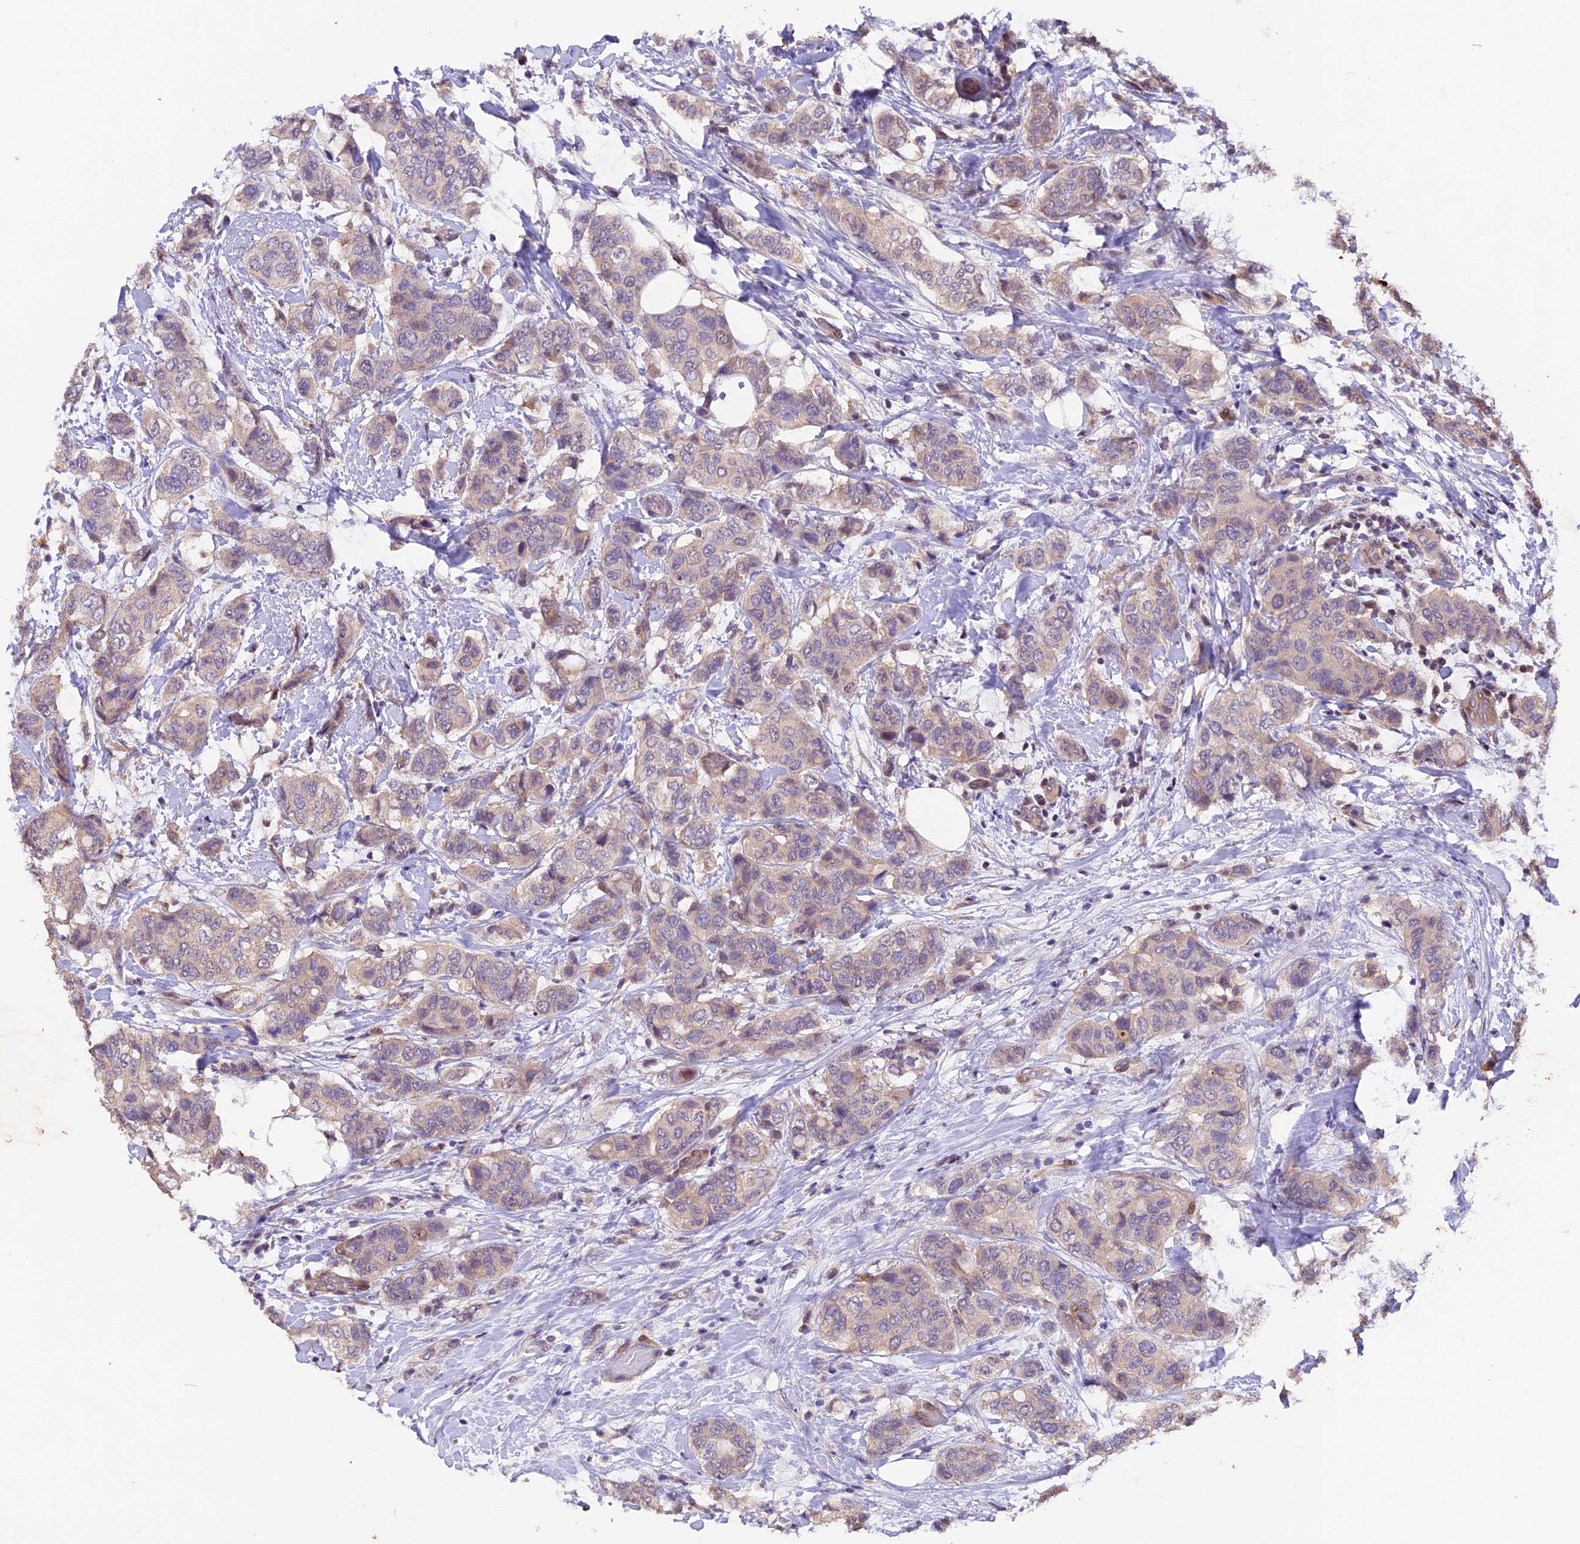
{"staining": {"intensity": "weak", "quantity": ">75%", "location": "cytoplasmic/membranous"}, "tissue": "breast cancer", "cell_type": "Tumor cells", "image_type": "cancer", "snomed": [{"axis": "morphology", "description": "Lobular carcinoma"}, {"axis": "topography", "description": "Breast"}], "caption": "Weak cytoplasmic/membranous protein positivity is appreciated in about >75% of tumor cells in breast cancer (lobular carcinoma).", "gene": "NCK2", "patient": {"sex": "female", "age": 51}}